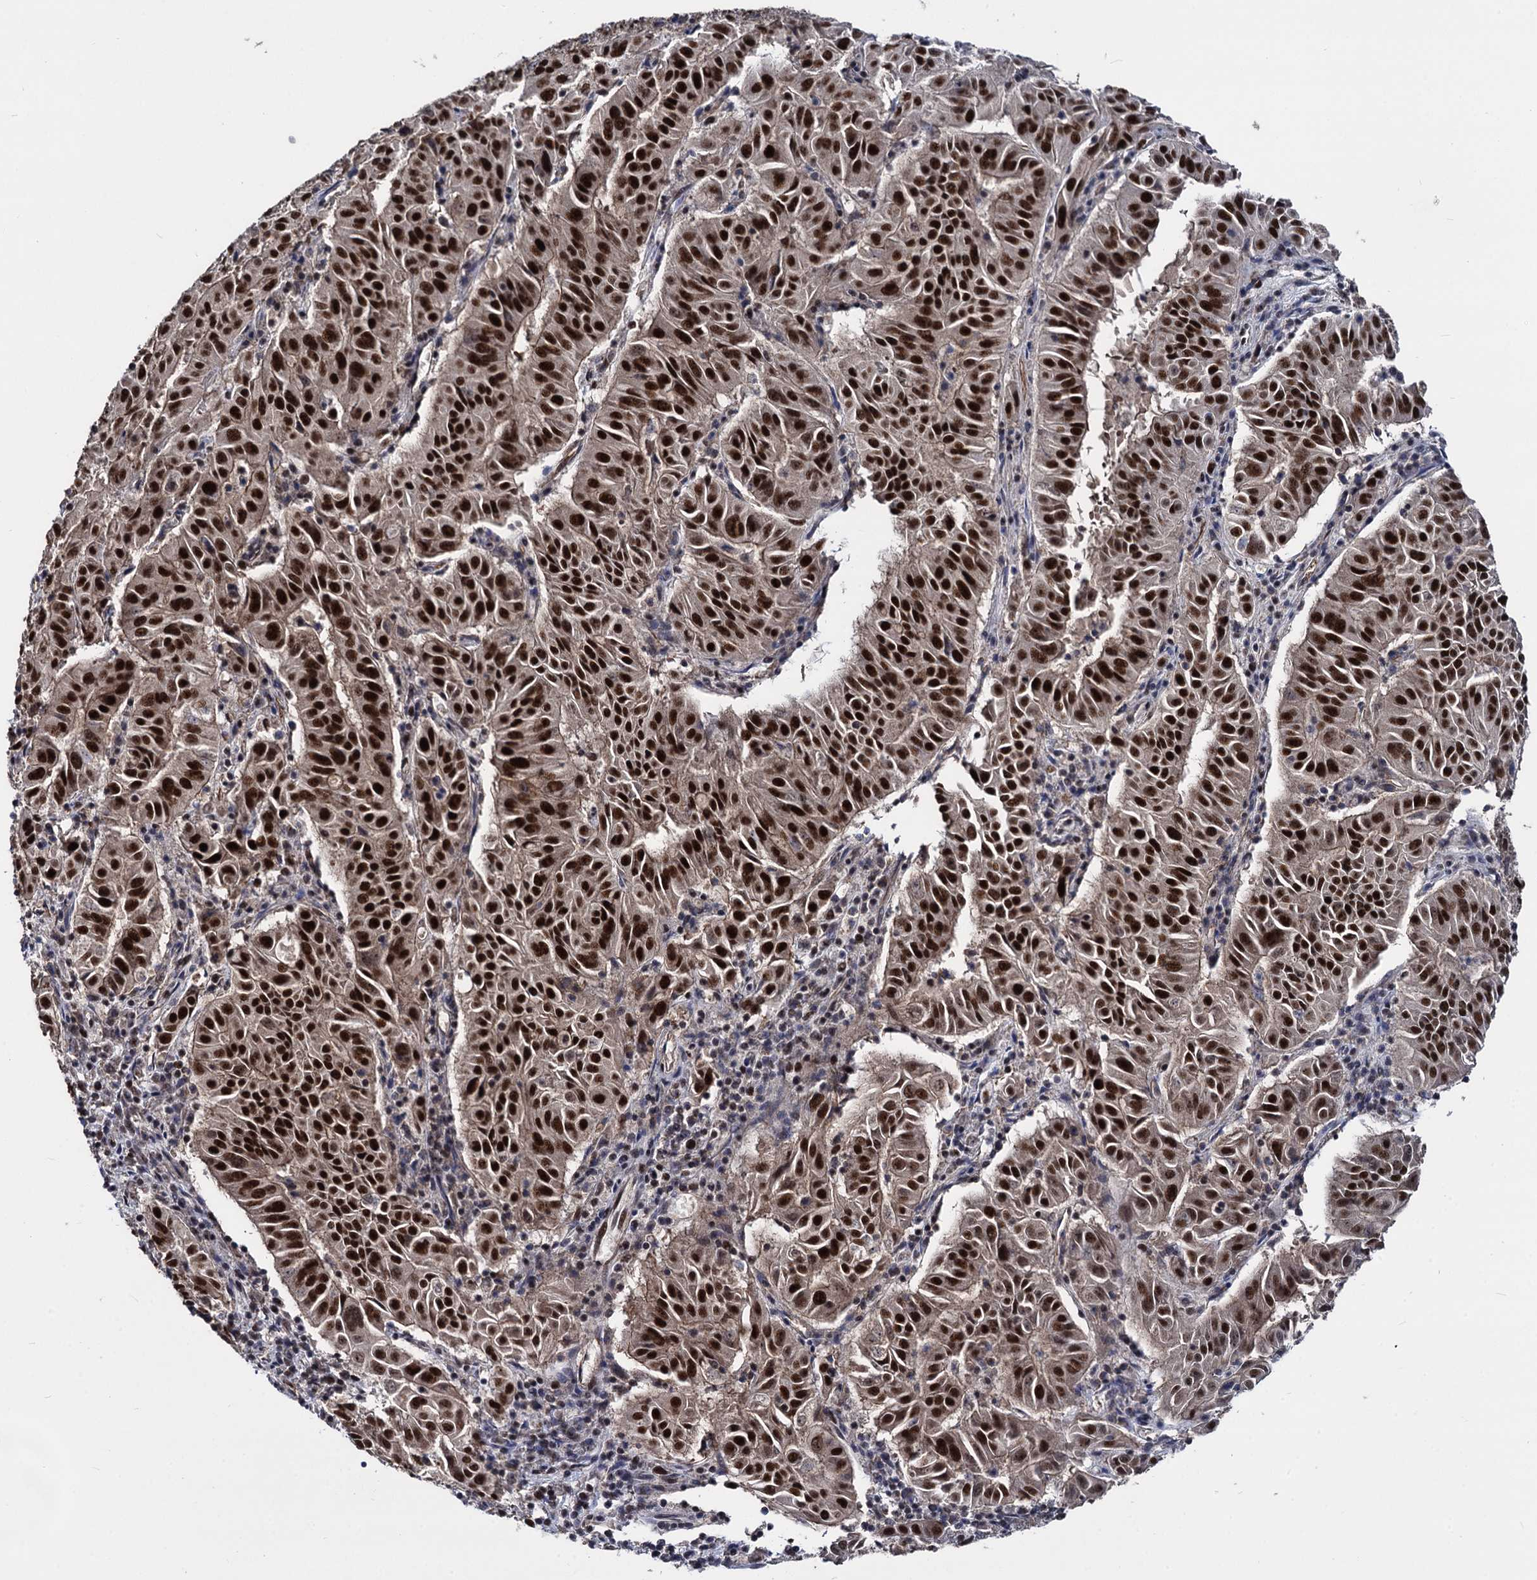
{"staining": {"intensity": "strong", "quantity": ">75%", "location": "nuclear"}, "tissue": "pancreatic cancer", "cell_type": "Tumor cells", "image_type": "cancer", "snomed": [{"axis": "morphology", "description": "Adenocarcinoma, NOS"}, {"axis": "topography", "description": "Pancreas"}], "caption": "Strong nuclear expression for a protein is seen in approximately >75% of tumor cells of pancreatic cancer (adenocarcinoma) using immunohistochemistry (IHC).", "gene": "GALNT11", "patient": {"sex": "male", "age": 63}}